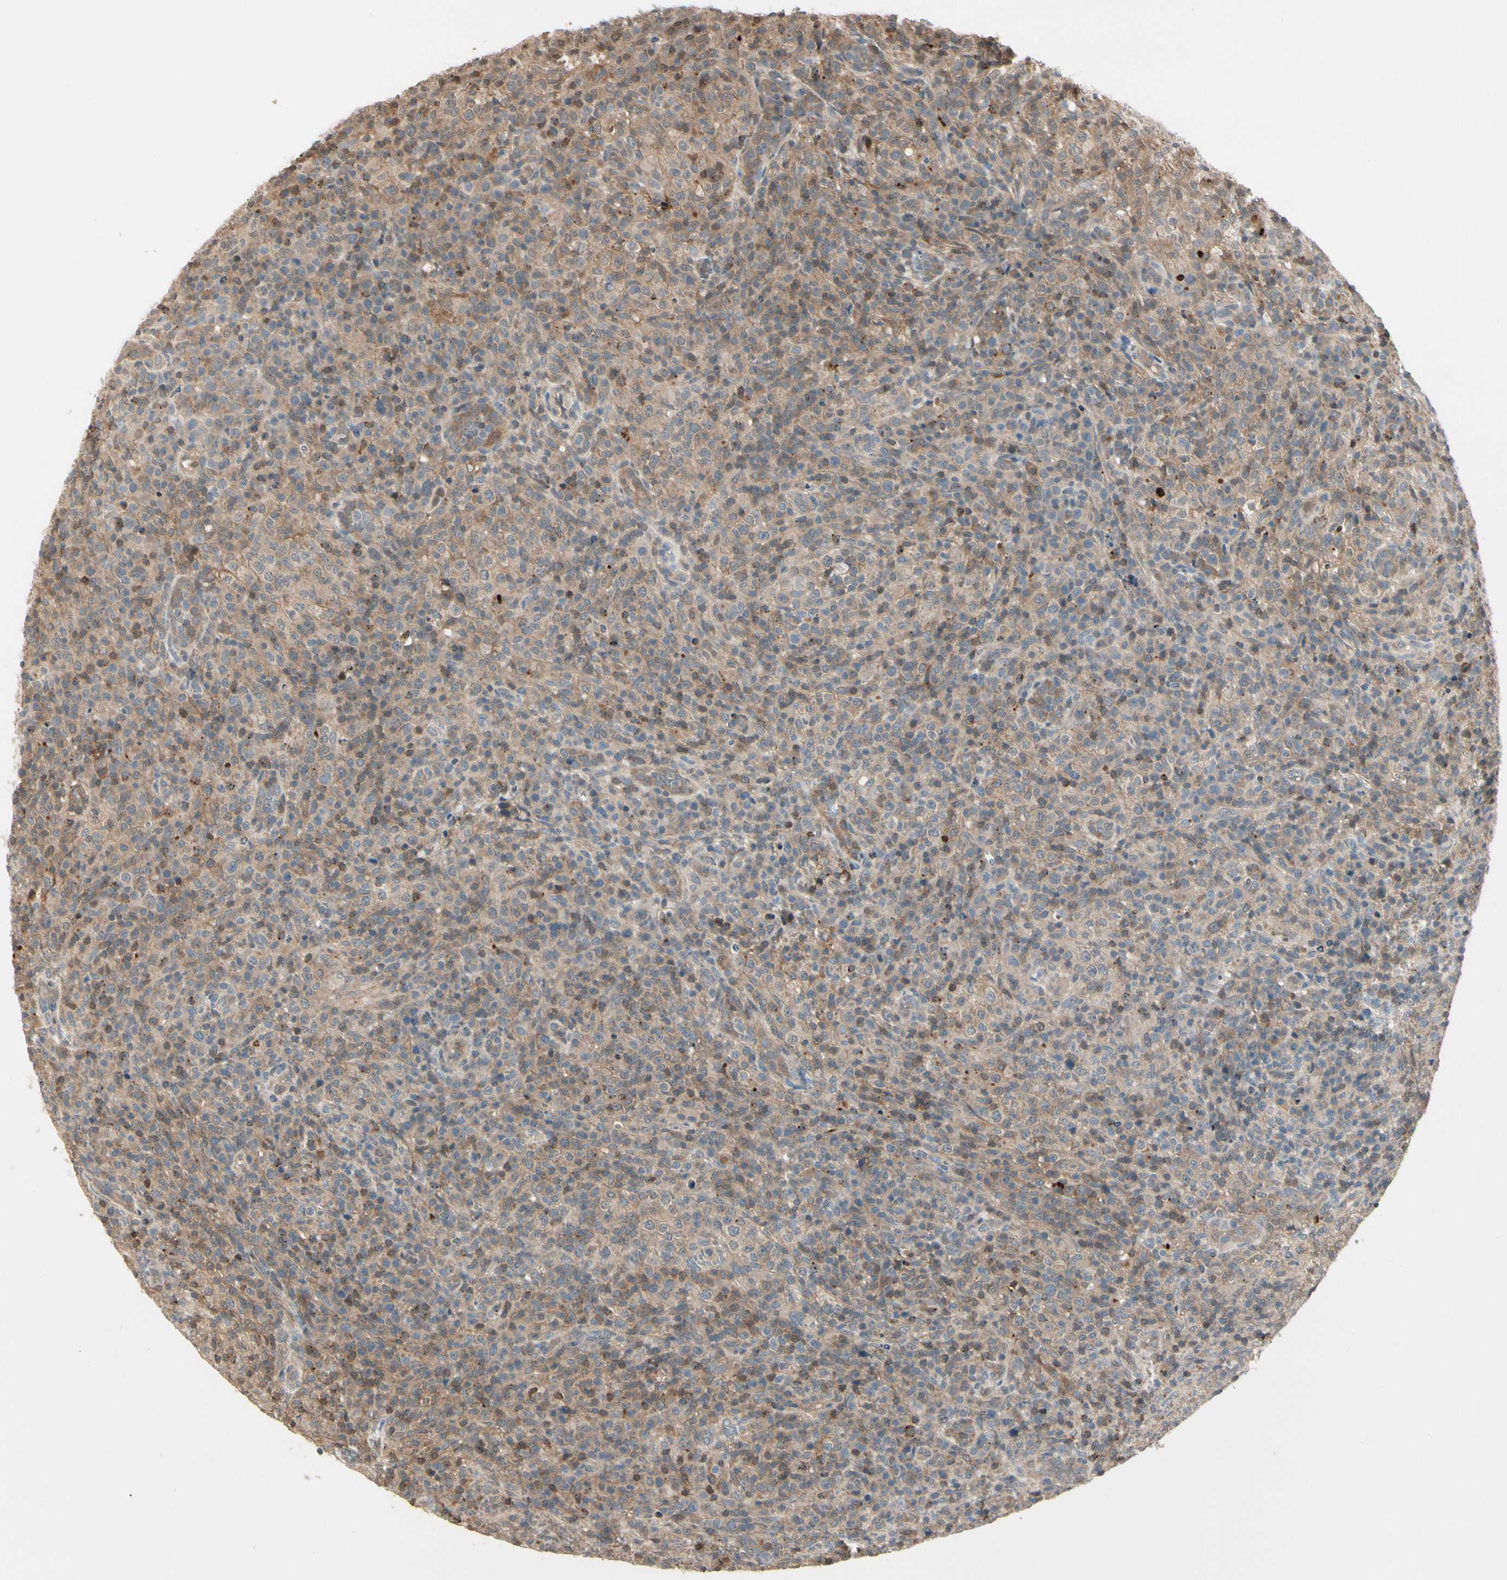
{"staining": {"intensity": "moderate", "quantity": ">75%", "location": "cytoplasmic/membranous"}, "tissue": "lymphoma", "cell_type": "Tumor cells", "image_type": "cancer", "snomed": [{"axis": "morphology", "description": "Malignant lymphoma, non-Hodgkin's type, High grade"}, {"axis": "topography", "description": "Lymph node"}], "caption": "A photomicrograph showing moderate cytoplasmic/membranous positivity in approximately >75% of tumor cells in lymphoma, as visualized by brown immunohistochemical staining.", "gene": "EVC", "patient": {"sex": "female", "age": 76}}